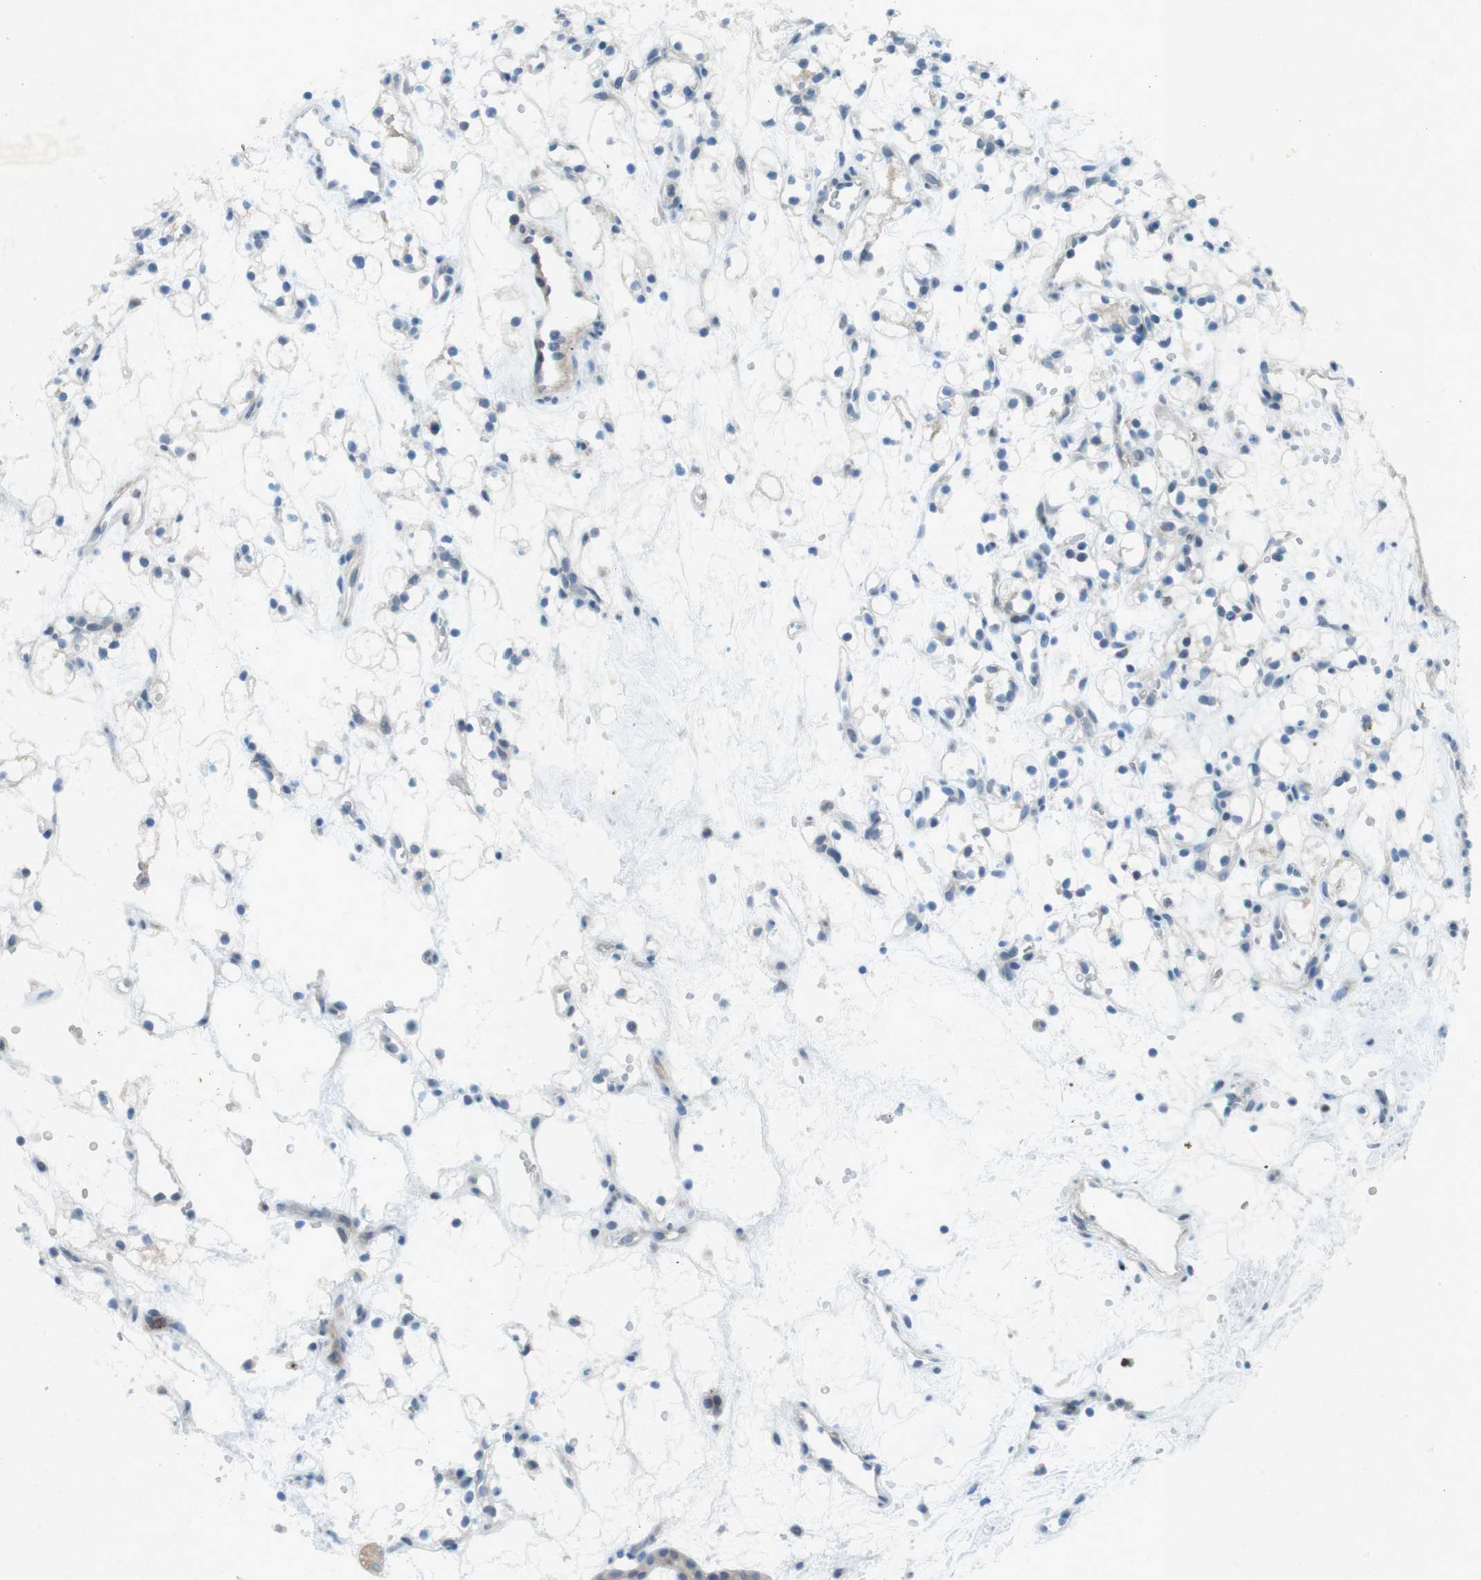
{"staining": {"intensity": "negative", "quantity": "none", "location": "none"}, "tissue": "renal cancer", "cell_type": "Tumor cells", "image_type": "cancer", "snomed": [{"axis": "morphology", "description": "Adenocarcinoma, NOS"}, {"axis": "topography", "description": "Kidney"}], "caption": "Renal adenocarcinoma stained for a protein using IHC demonstrates no staining tumor cells.", "gene": "TYW1", "patient": {"sex": "female", "age": 60}}